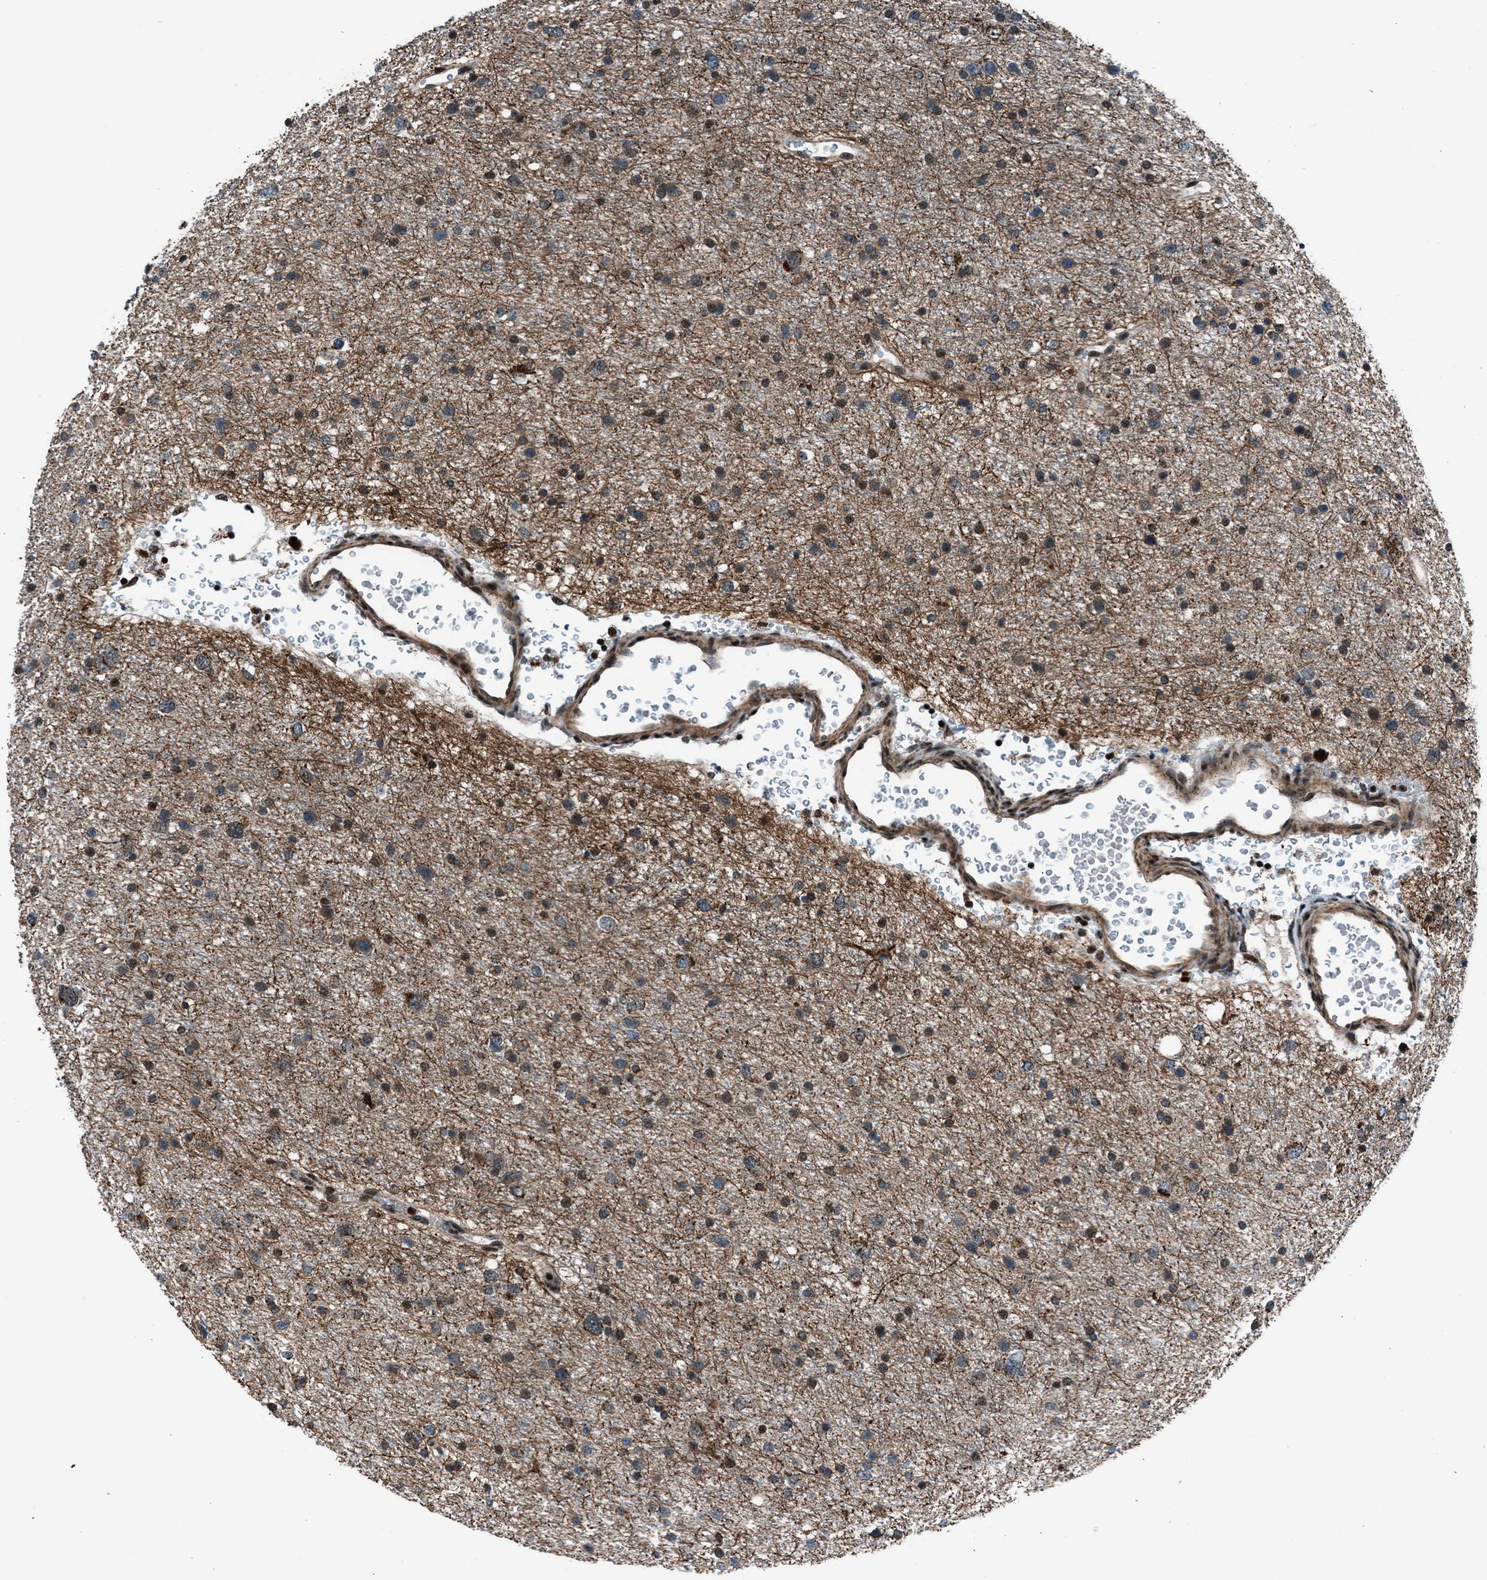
{"staining": {"intensity": "moderate", "quantity": "25%-75%", "location": "cytoplasmic/membranous"}, "tissue": "glioma", "cell_type": "Tumor cells", "image_type": "cancer", "snomed": [{"axis": "morphology", "description": "Glioma, malignant, Low grade"}, {"axis": "topography", "description": "Brain"}], "caption": "Immunohistochemical staining of human malignant glioma (low-grade) reveals moderate cytoplasmic/membranous protein staining in approximately 25%-75% of tumor cells. (DAB (3,3'-diaminobenzidine) IHC with brightfield microscopy, high magnification).", "gene": "MORC3", "patient": {"sex": "female", "age": 37}}